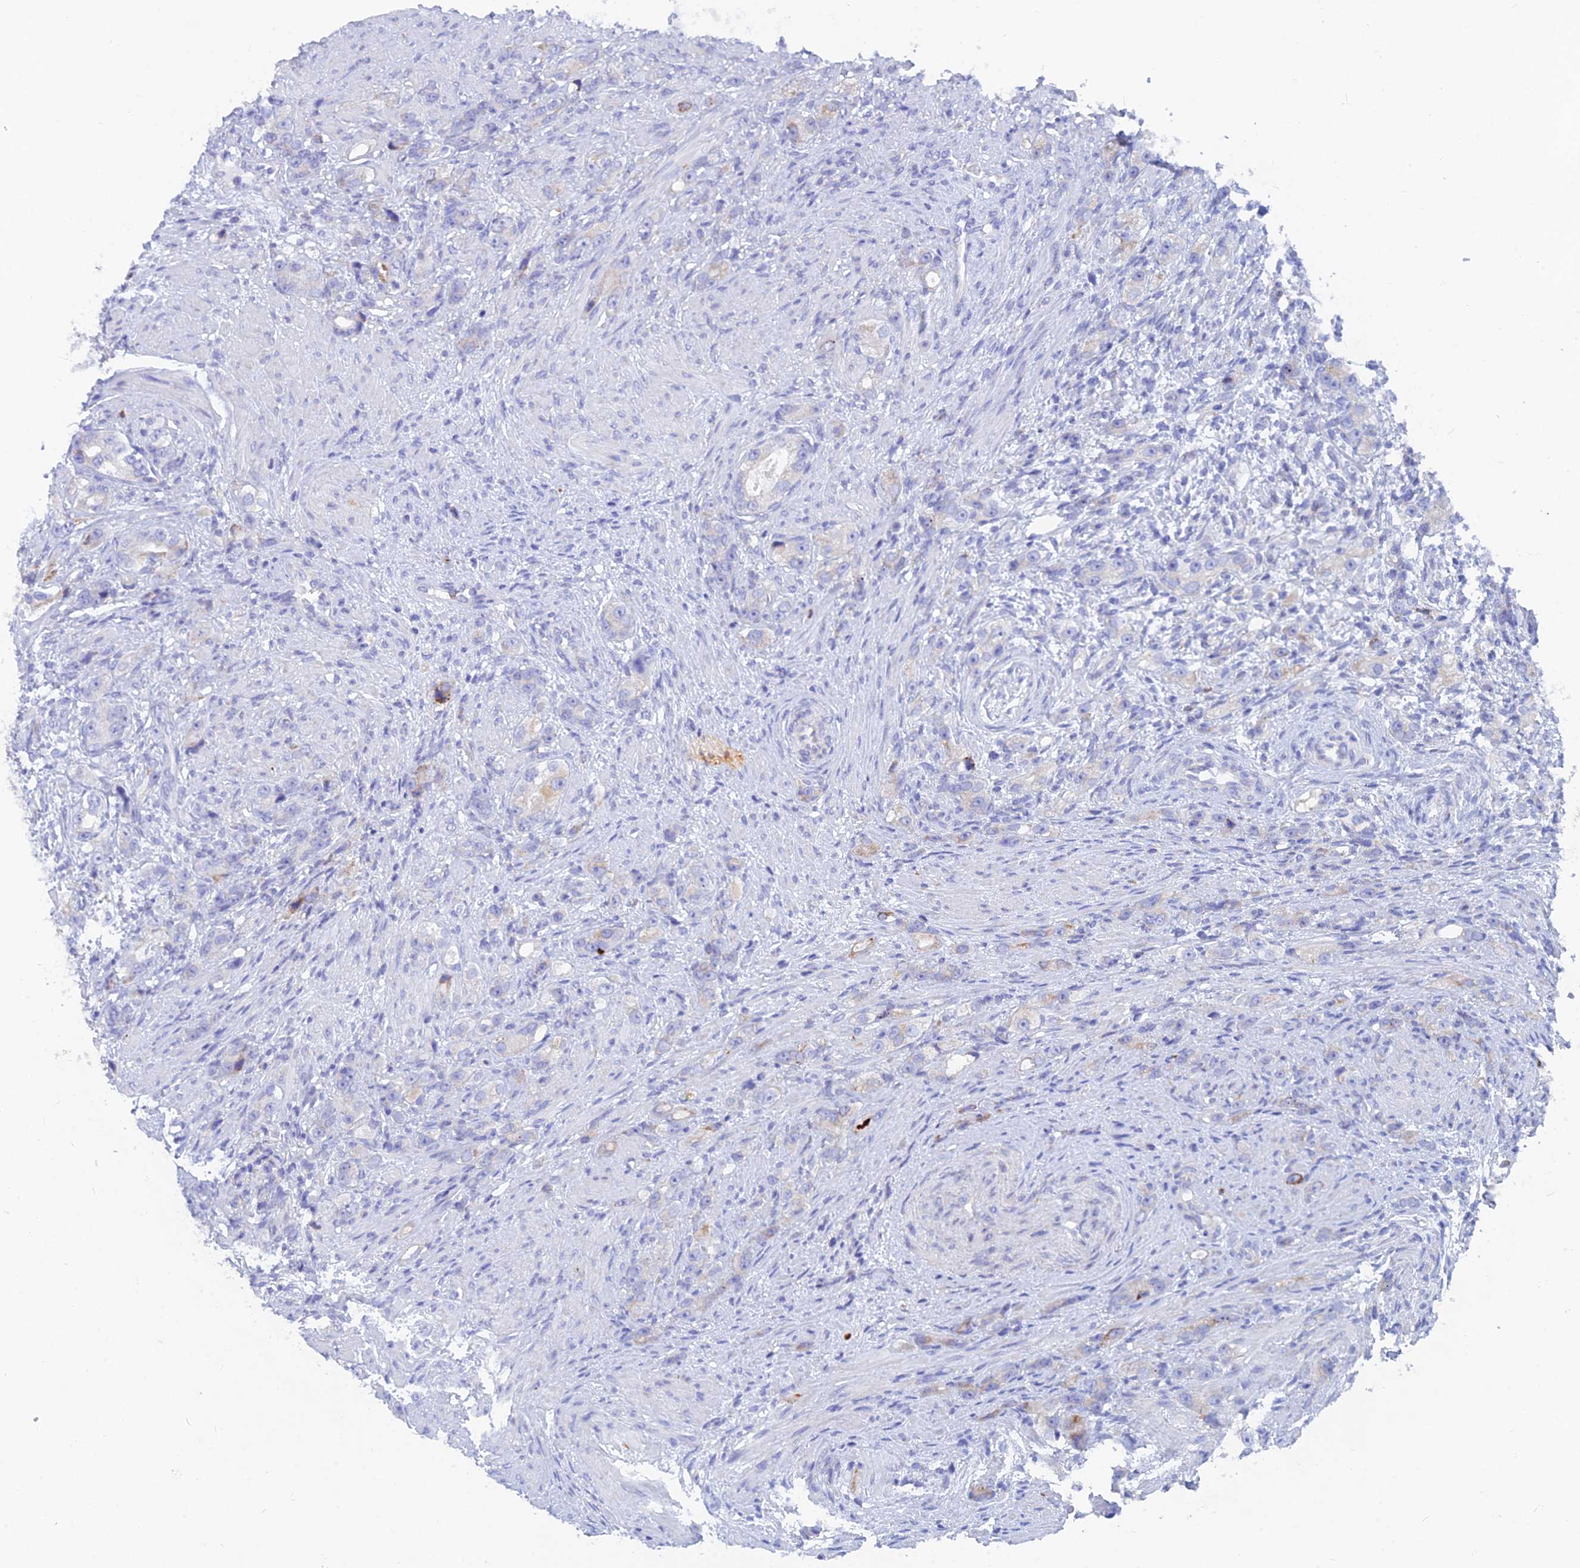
{"staining": {"intensity": "negative", "quantity": "none", "location": "none"}, "tissue": "prostate cancer", "cell_type": "Tumor cells", "image_type": "cancer", "snomed": [{"axis": "morphology", "description": "Adenocarcinoma, High grade"}, {"axis": "topography", "description": "Prostate"}], "caption": "An immunohistochemistry (IHC) micrograph of prostate cancer is shown. There is no staining in tumor cells of prostate cancer.", "gene": "WDR35", "patient": {"sex": "male", "age": 63}}